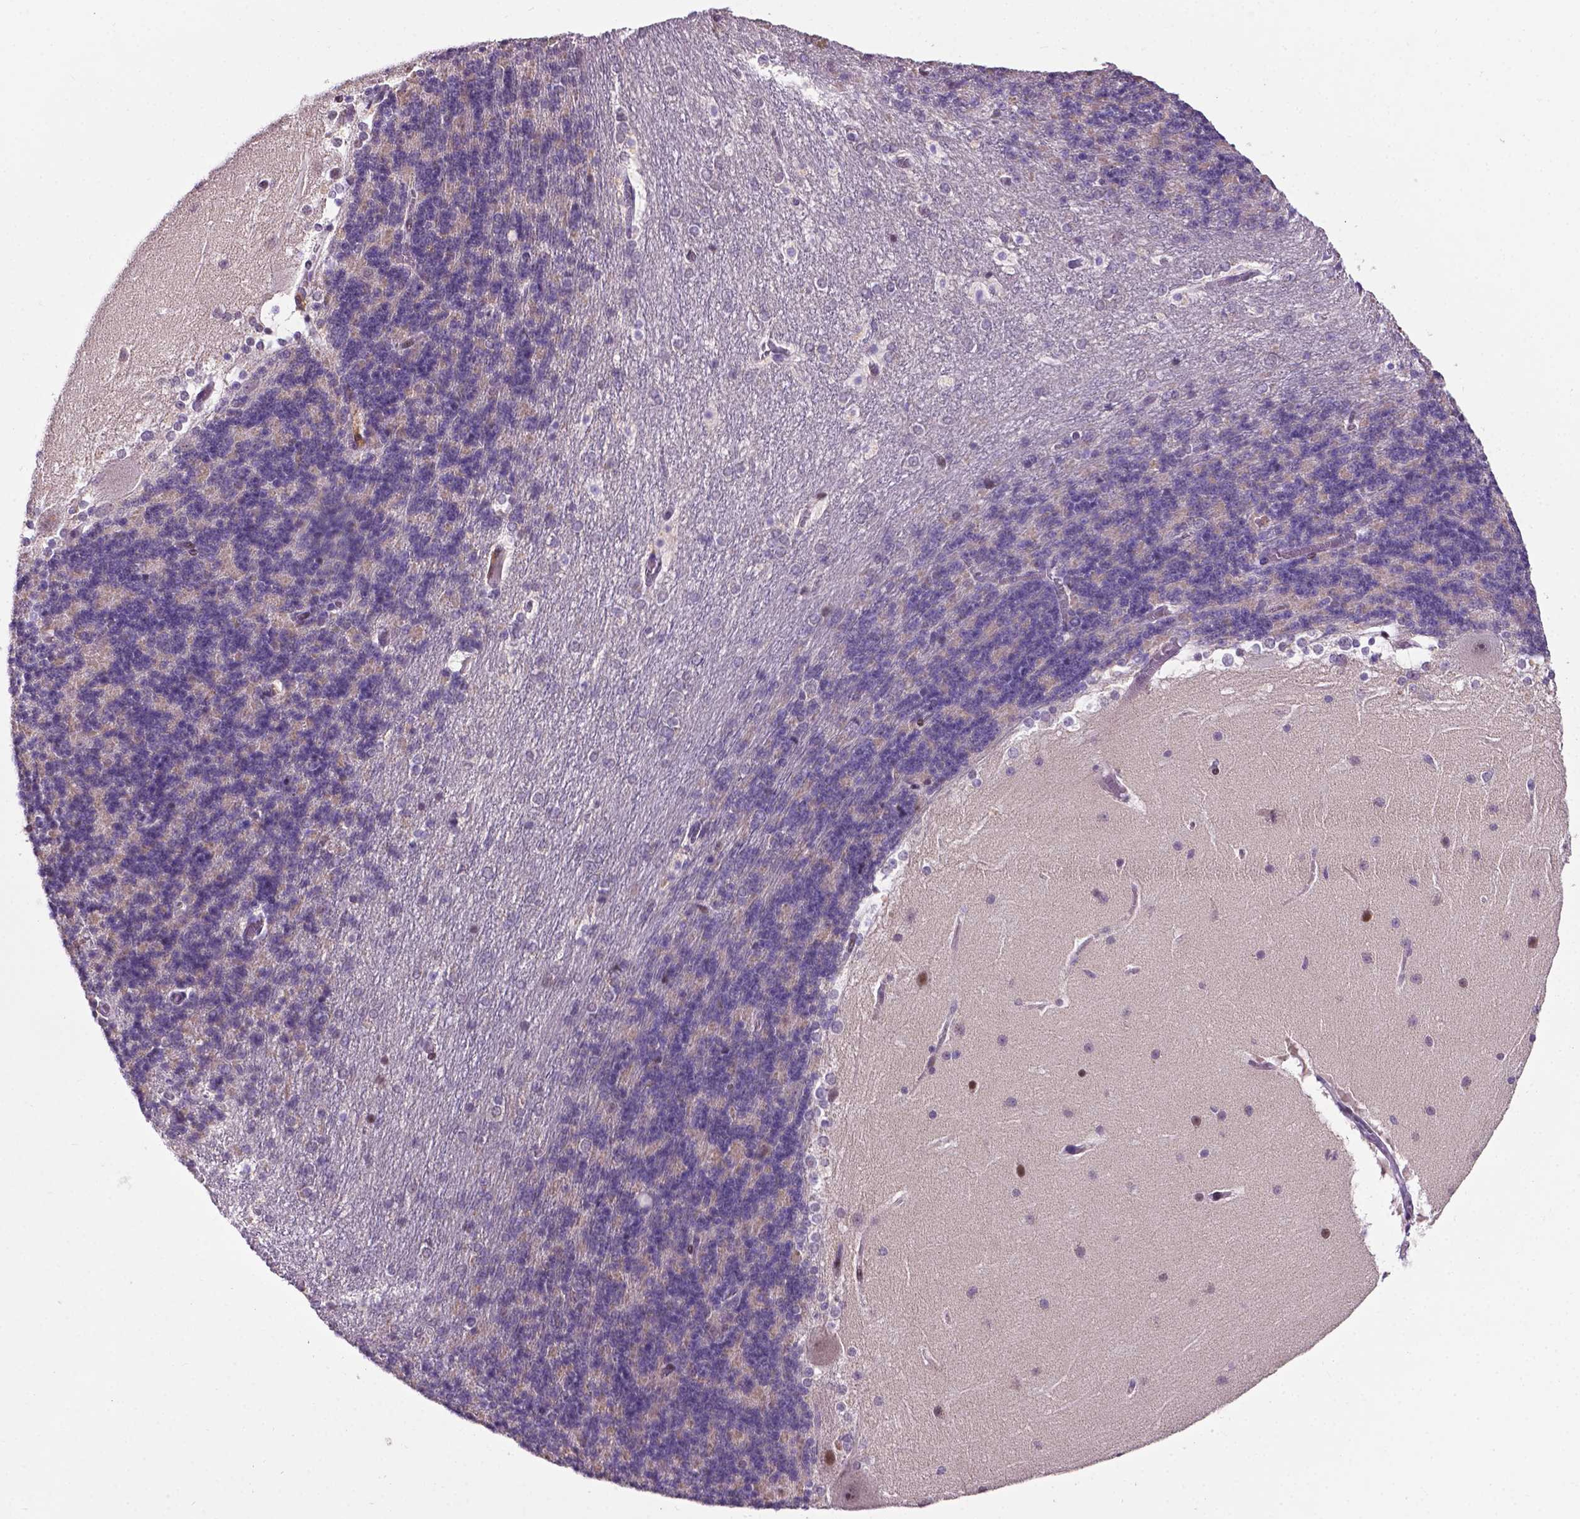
{"staining": {"intensity": "negative", "quantity": "none", "location": "none"}, "tissue": "cerebellum", "cell_type": "Cells in granular layer", "image_type": "normal", "snomed": [{"axis": "morphology", "description": "Normal tissue, NOS"}, {"axis": "topography", "description": "Cerebellum"}], "caption": "This image is of normal cerebellum stained with immunohistochemistry (IHC) to label a protein in brown with the nuclei are counter-stained blue. There is no positivity in cells in granular layer. (DAB (3,3'-diaminobenzidine) immunohistochemistry (IHC), high magnification).", "gene": "SMAD2", "patient": {"sex": "female", "age": 19}}